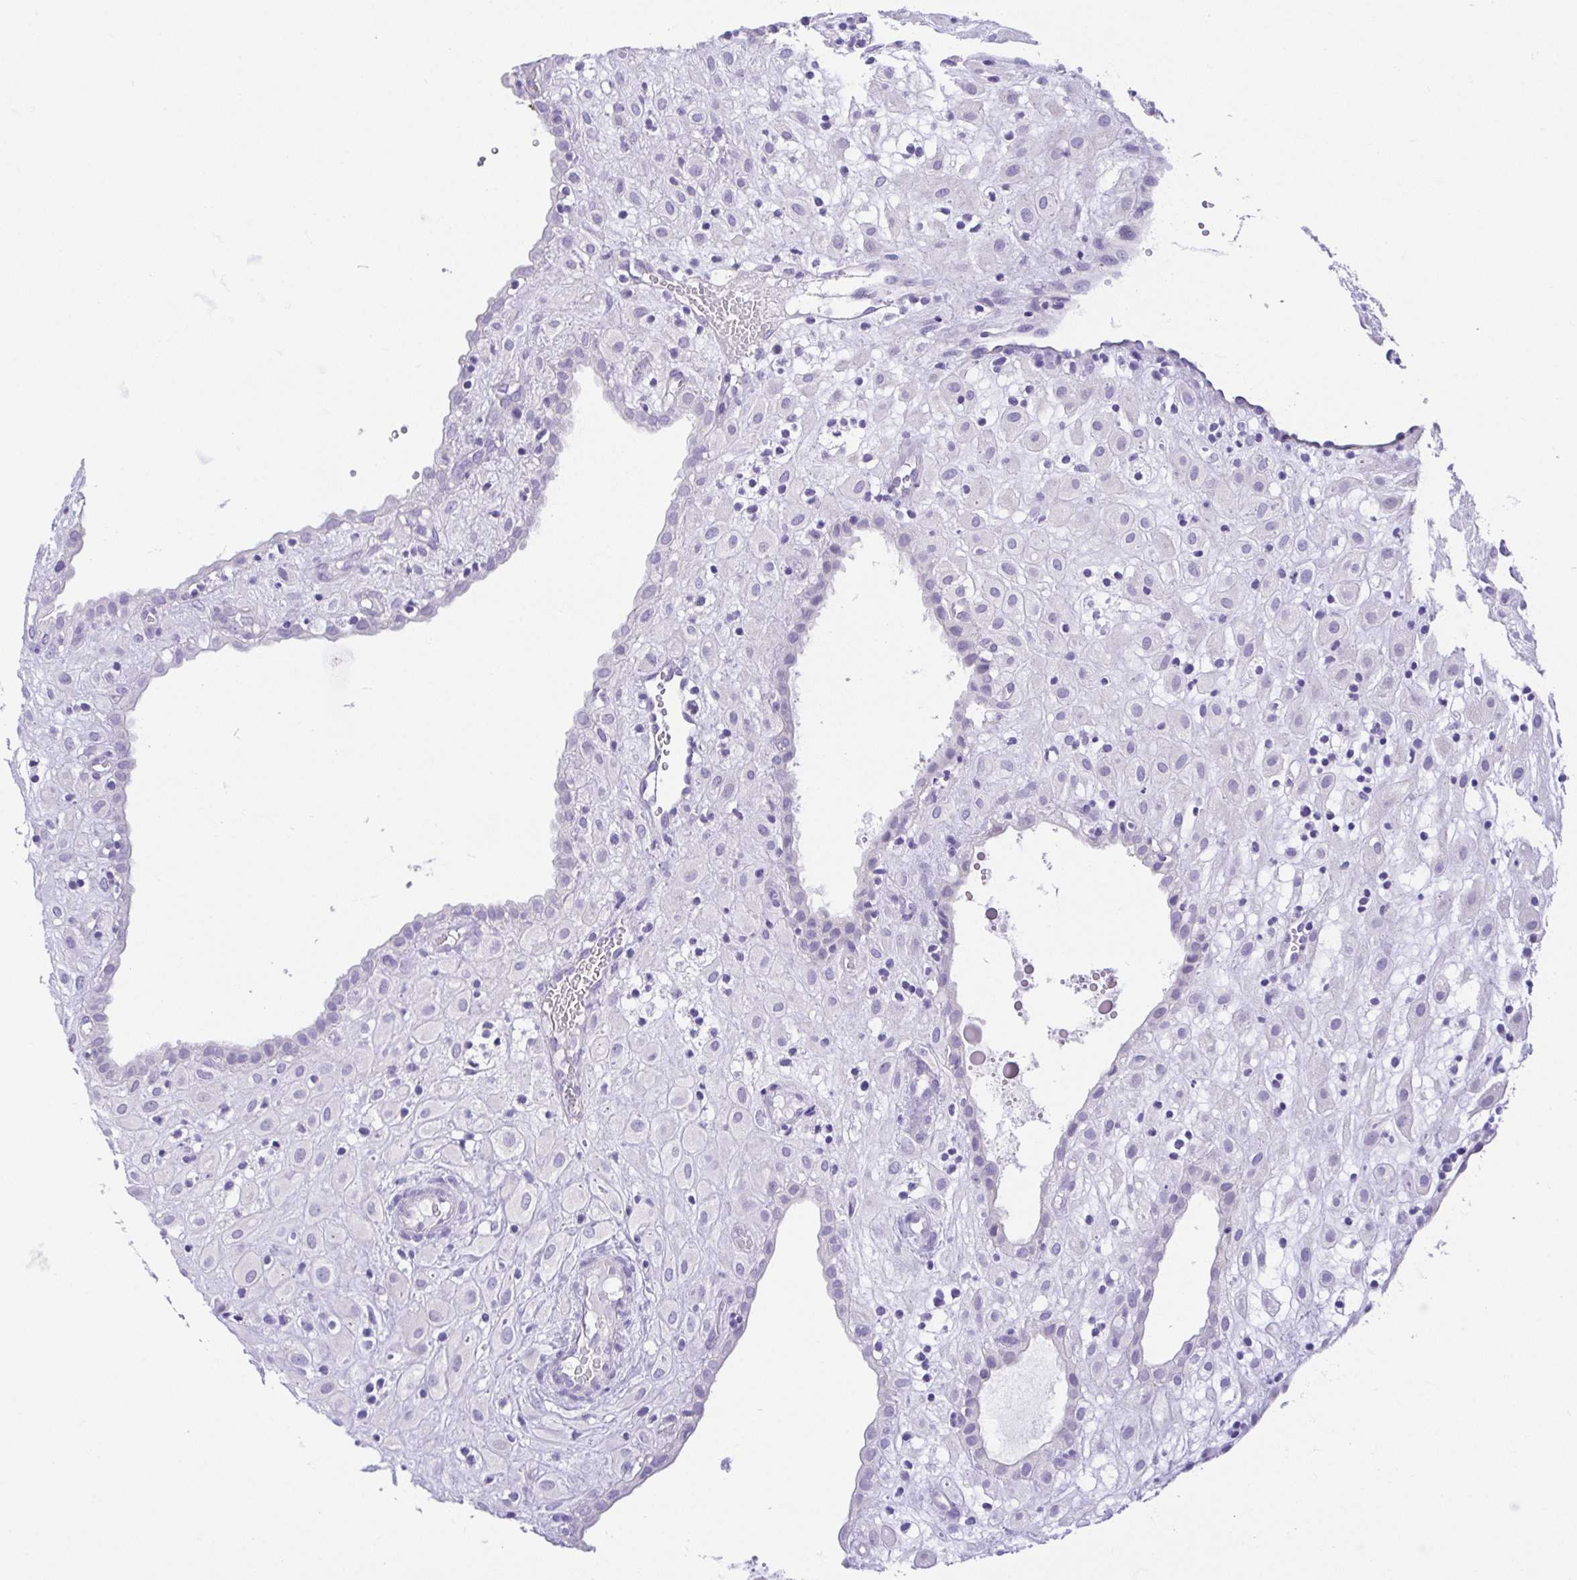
{"staining": {"intensity": "negative", "quantity": "none", "location": "none"}, "tissue": "placenta", "cell_type": "Decidual cells", "image_type": "normal", "snomed": [{"axis": "morphology", "description": "Normal tissue, NOS"}, {"axis": "topography", "description": "Placenta"}], "caption": "DAB immunohistochemical staining of unremarkable human placenta reveals no significant staining in decidual cells.", "gene": "LUZP4", "patient": {"sex": "female", "age": 24}}